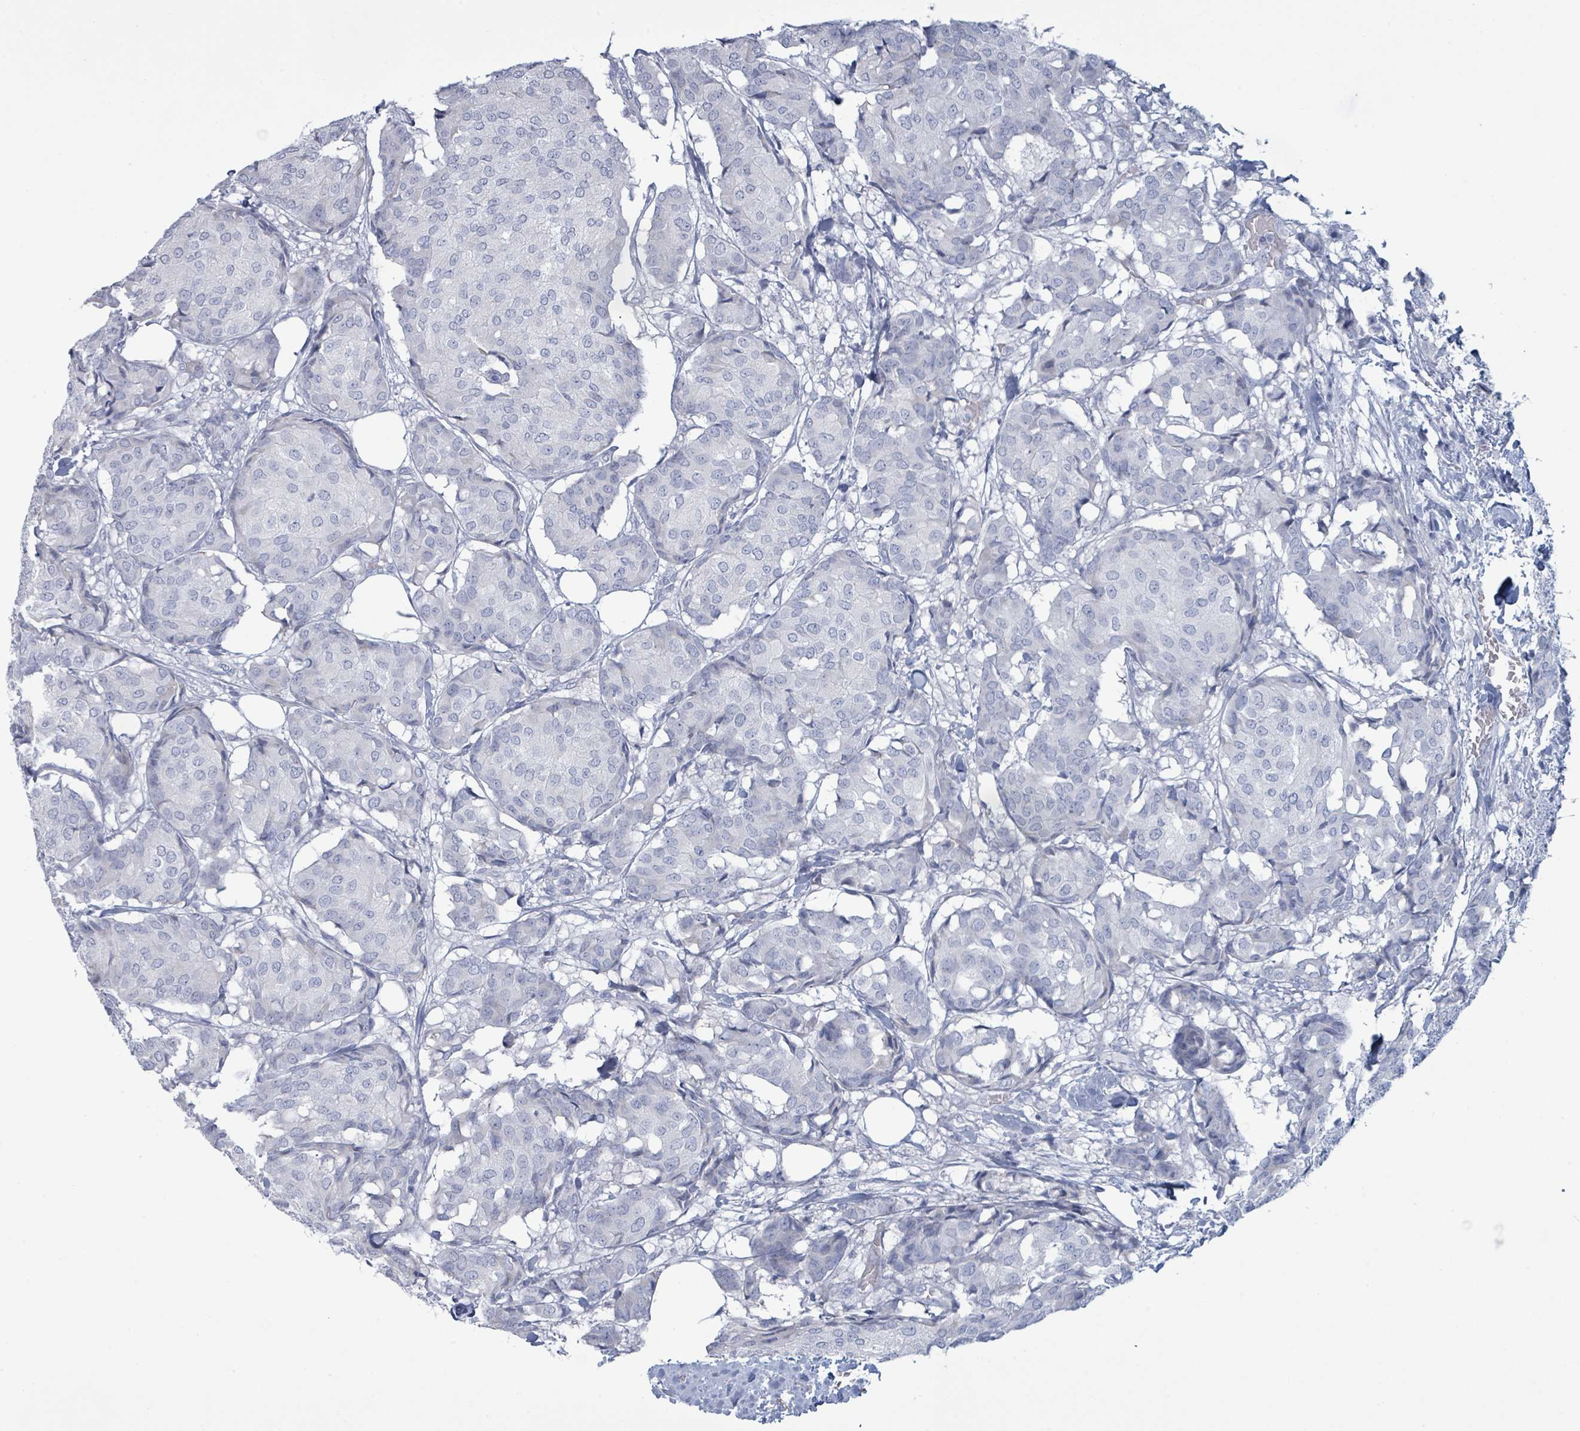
{"staining": {"intensity": "negative", "quantity": "none", "location": "none"}, "tissue": "breast cancer", "cell_type": "Tumor cells", "image_type": "cancer", "snomed": [{"axis": "morphology", "description": "Duct carcinoma"}, {"axis": "topography", "description": "Breast"}], "caption": "A photomicrograph of breast invasive ductal carcinoma stained for a protein demonstrates no brown staining in tumor cells.", "gene": "PGA3", "patient": {"sex": "female", "age": 75}}